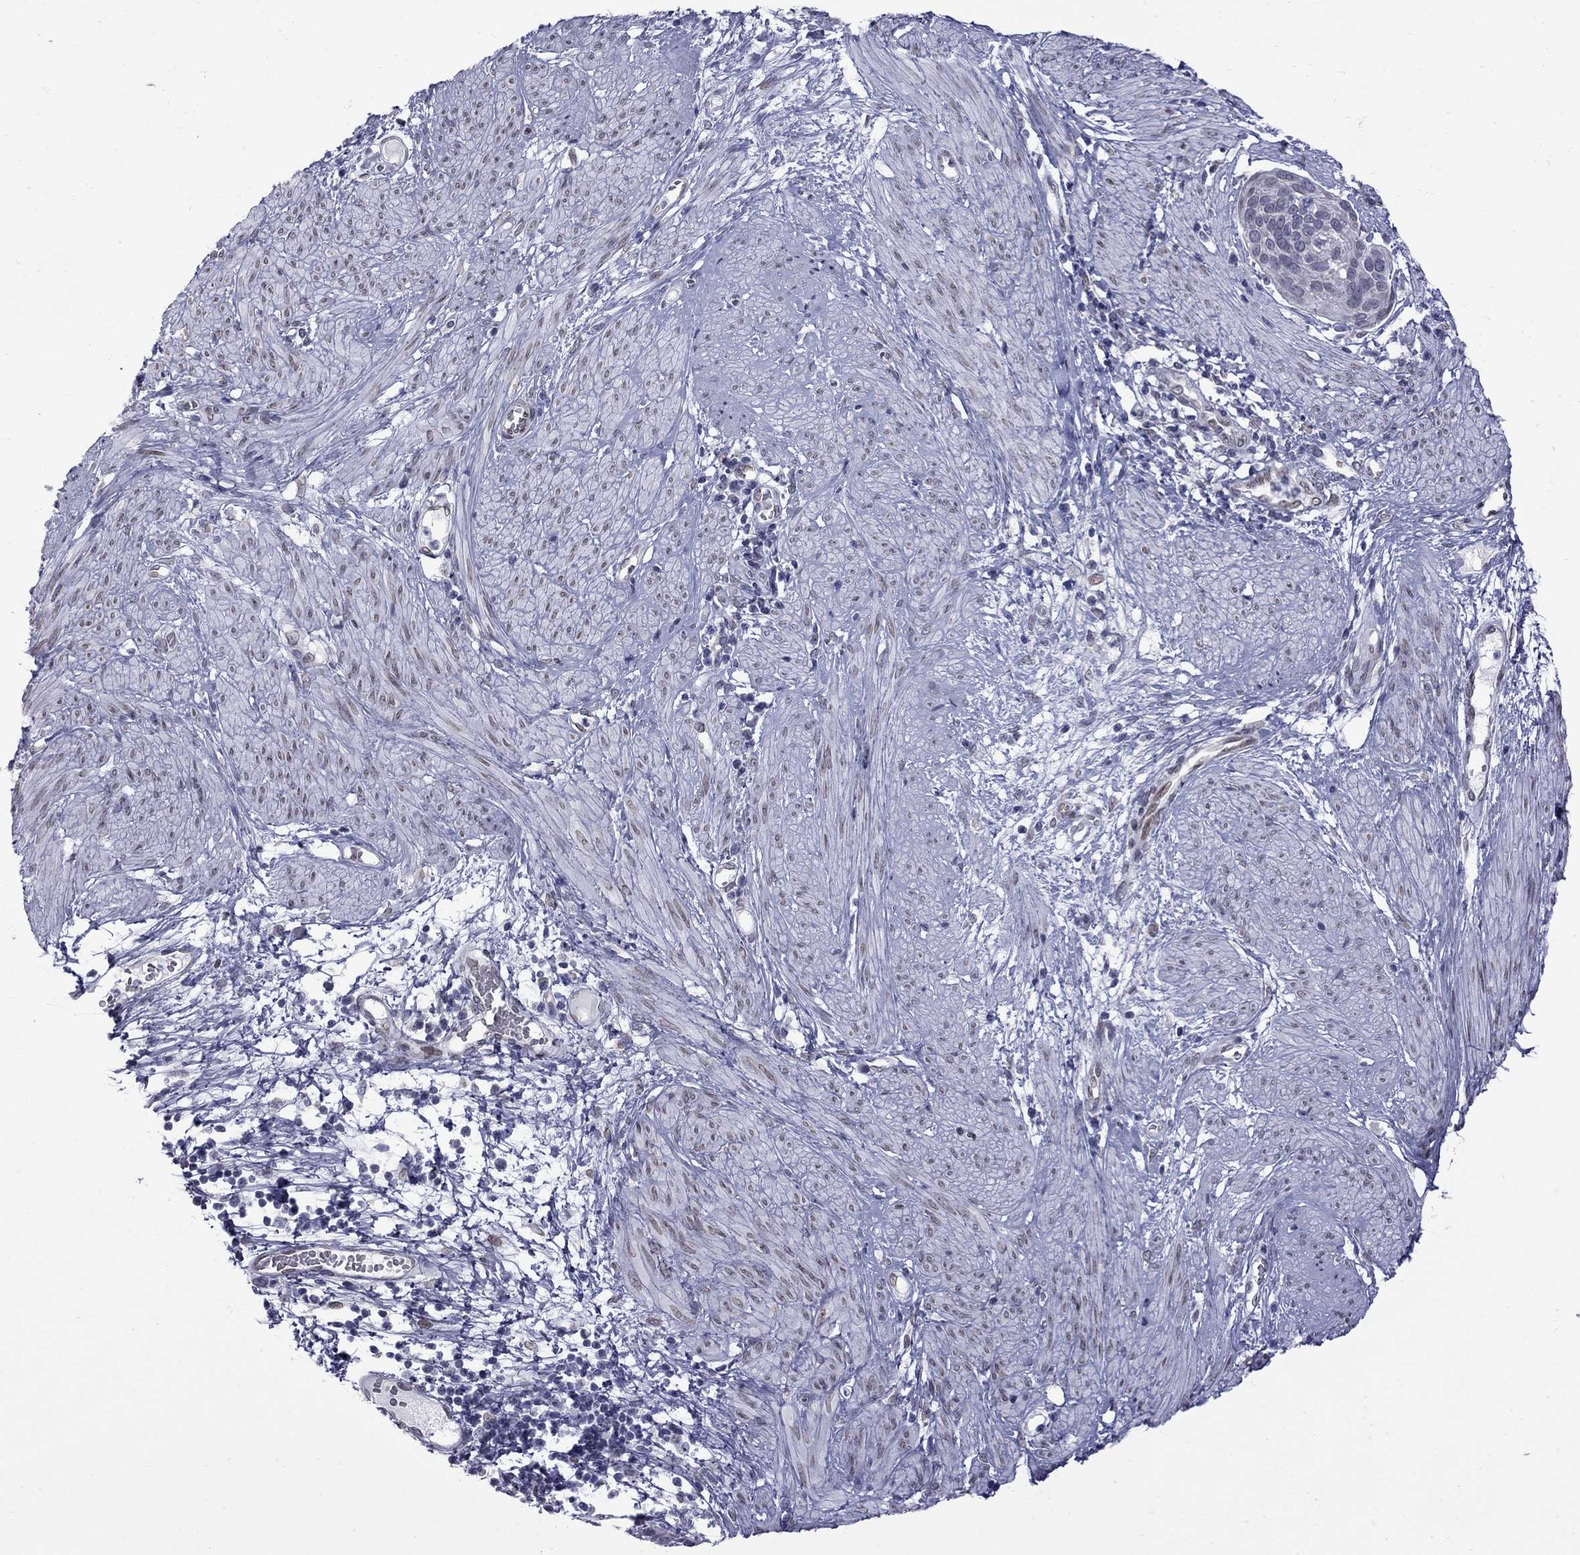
{"staining": {"intensity": "negative", "quantity": "none", "location": "none"}, "tissue": "cervical cancer", "cell_type": "Tumor cells", "image_type": "cancer", "snomed": [{"axis": "morphology", "description": "Squamous cell carcinoma, NOS"}, {"axis": "topography", "description": "Cervix"}], "caption": "This photomicrograph is of cervical cancer stained with IHC to label a protein in brown with the nuclei are counter-stained blue. There is no expression in tumor cells.", "gene": "CLTCL1", "patient": {"sex": "female", "age": 39}}